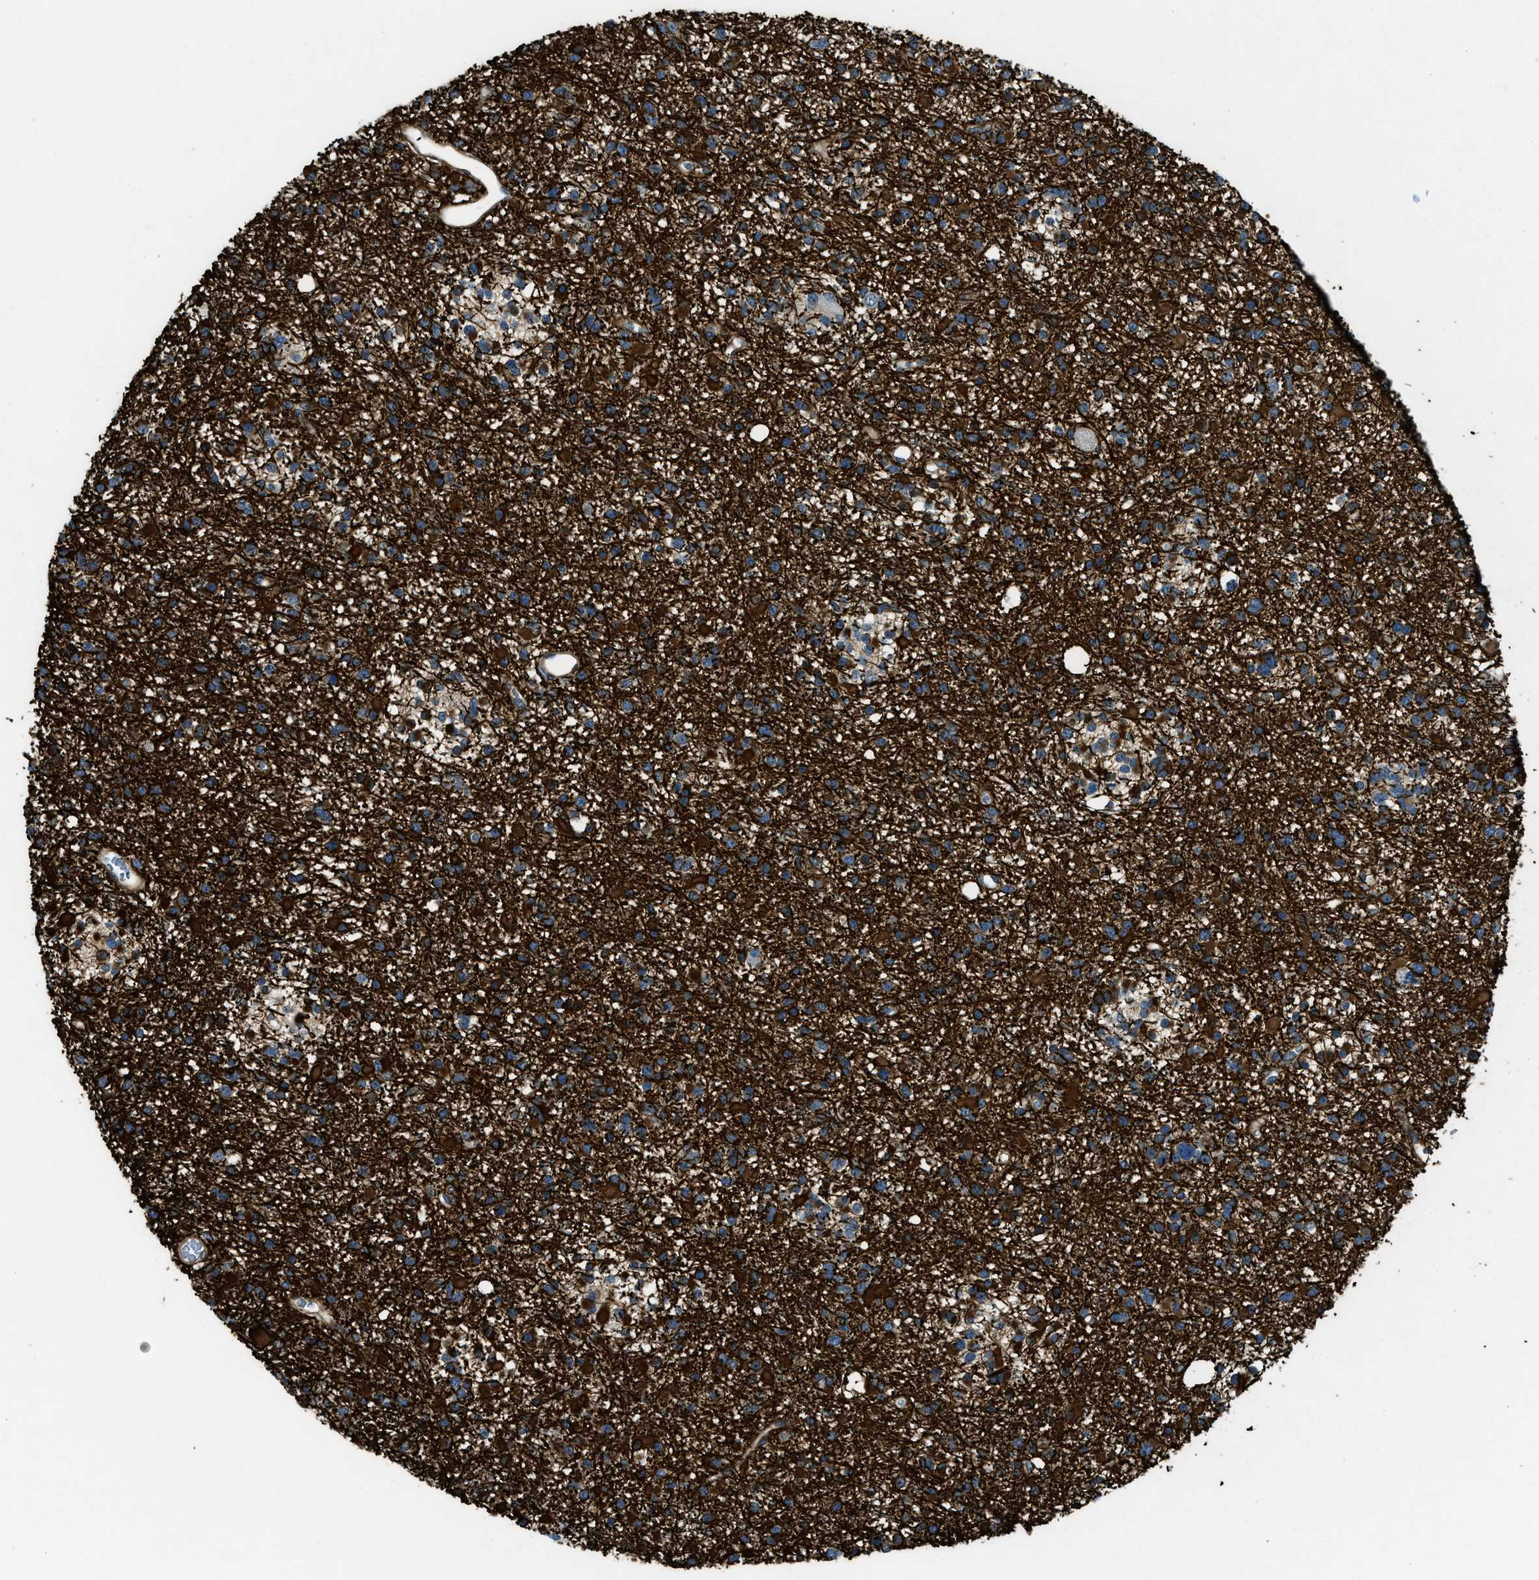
{"staining": {"intensity": "strong", "quantity": ">75%", "location": "cytoplasmic/membranous"}, "tissue": "glioma", "cell_type": "Tumor cells", "image_type": "cancer", "snomed": [{"axis": "morphology", "description": "Glioma, malignant, Low grade"}, {"axis": "topography", "description": "Brain"}], "caption": "Glioma tissue exhibits strong cytoplasmic/membranous positivity in about >75% of tumor cells, visualized by immunohistochemistry. (brown staining indicates protein expression, while blue staining denotes nuclei).", "gene": "NYNRIN", "patient": {"sex": "female", "age": 22}}